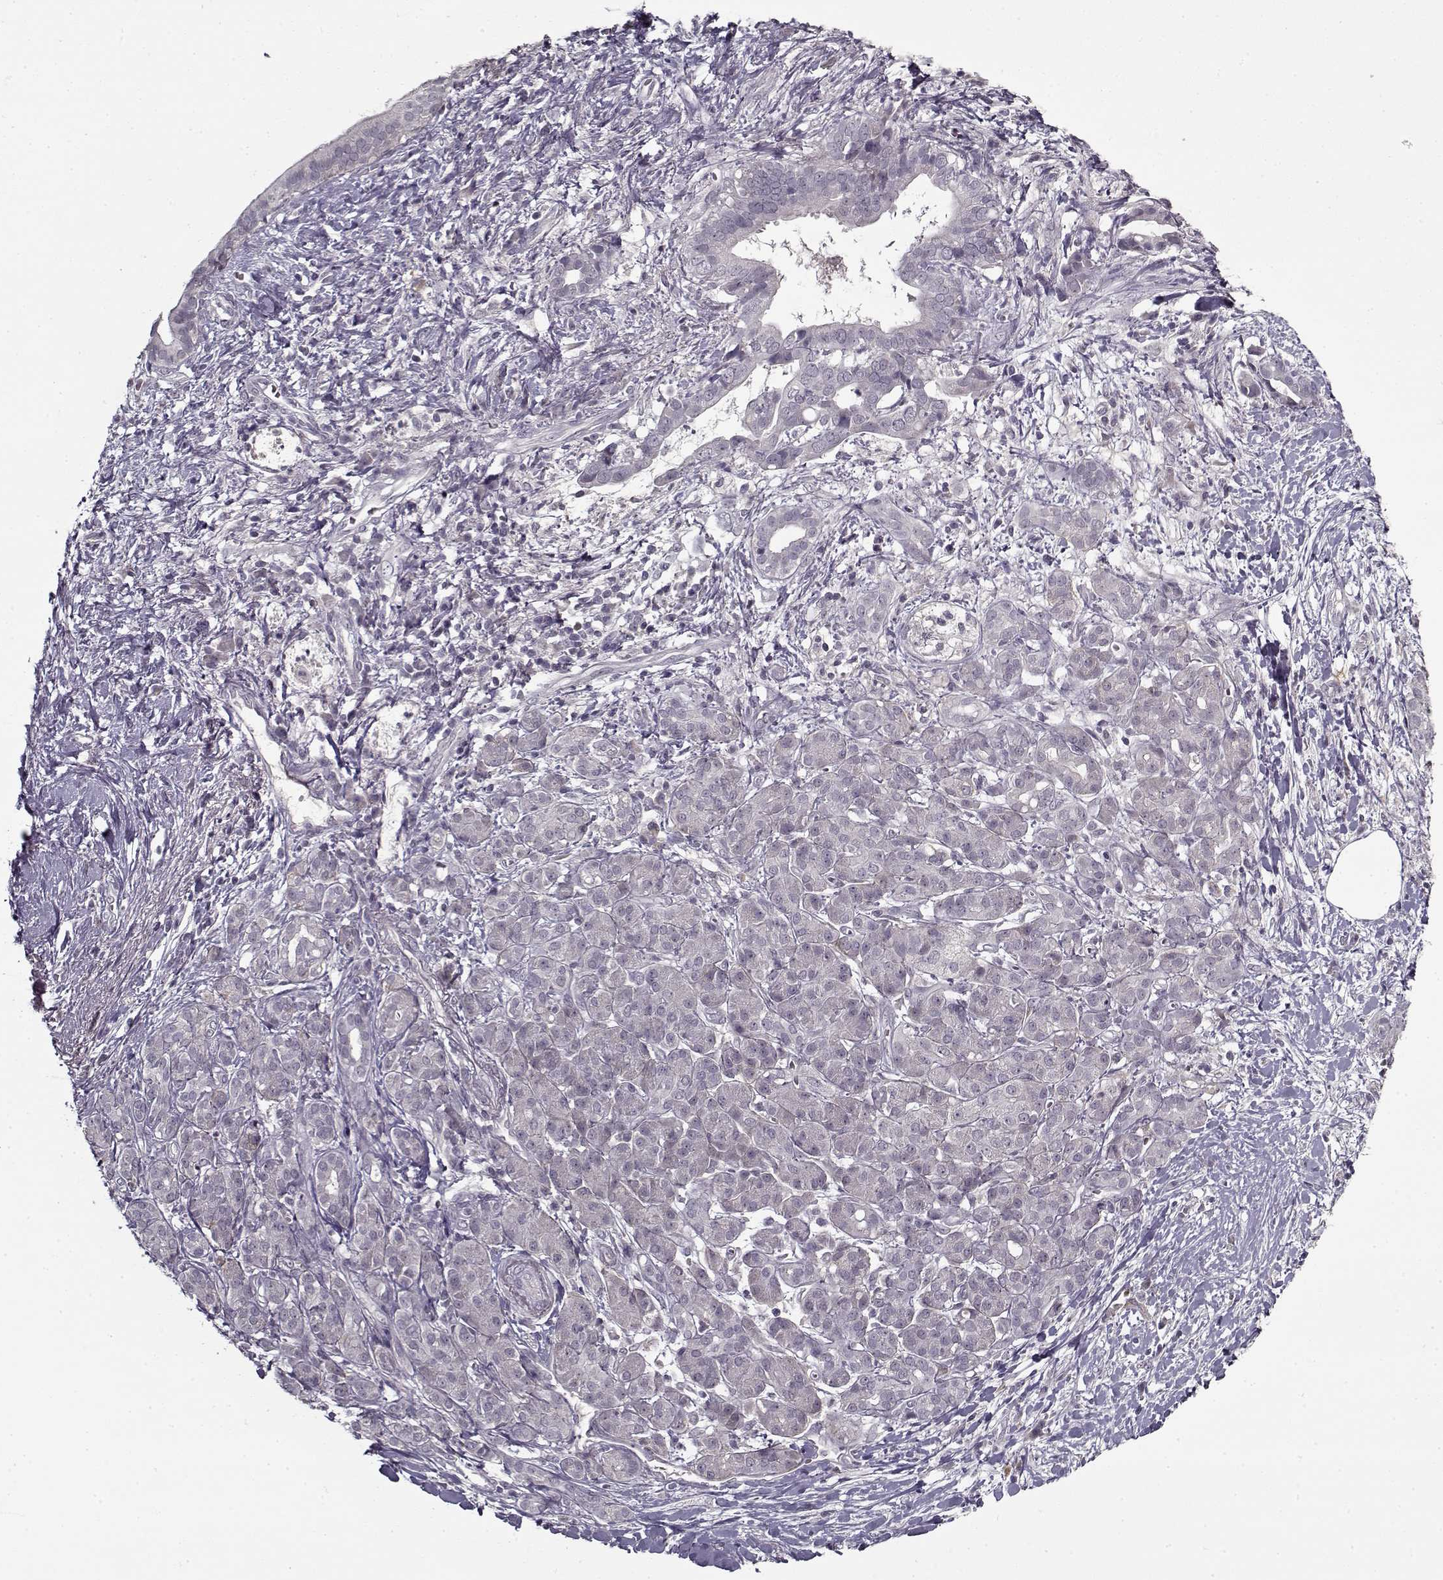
{"staining": {"intensity": "negative", "quantity": "none", "location": "none"}, "tissue": "pancreatic cancer", "cell_type": "Tumor cells", "image_type": "cancer", "snomed": [{"axis": "morphology", "description": "Adenocarcinoma, NOS"}, {"axis": "topography", "description": "Pancreas"}], "caption": "This is an IHC image of pancreatic cancer (adenocarcinoma). There is no positivity in tumor cells.", "gene": "LAMA2", "patient": {"sex": "male", "age": 61}}